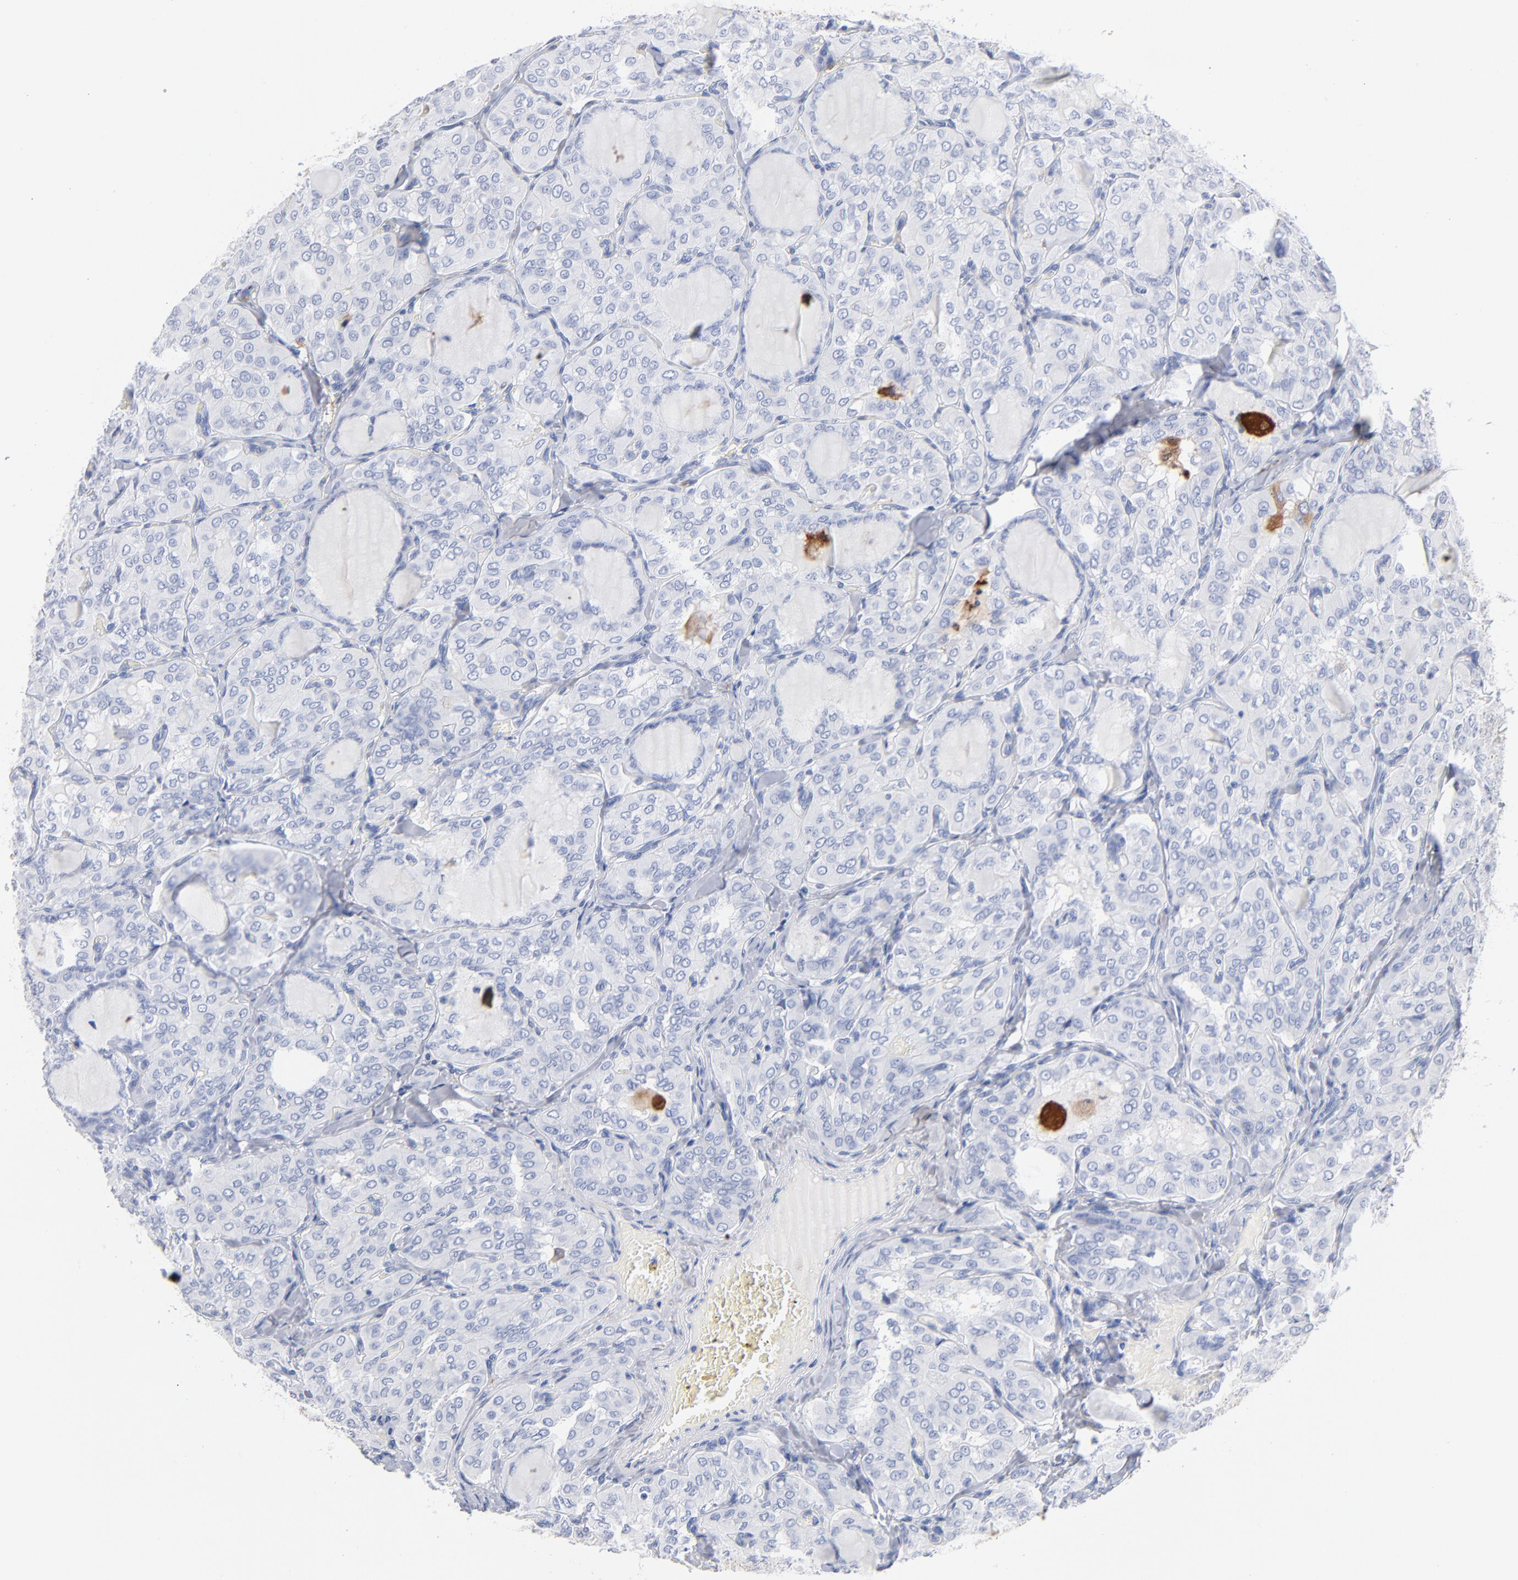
{"staining": {"intensity": "negative", "quantity": "none", "location": "none"}, "tissue": "thyroid cancer", "cell_type": "Tumor cells", "image_type": "cancer", "snomed": [{"axis": "morphology", "description": "Papillary adenocarcinoma, NOS"}, {"axis": "topography", "description": "Thyroid gland"}], "caption": "There is no significant expression in tumor cells of thyroid cancer.", "gene": "IFIT2", "patient": {"sex": "male", "age": 20}}